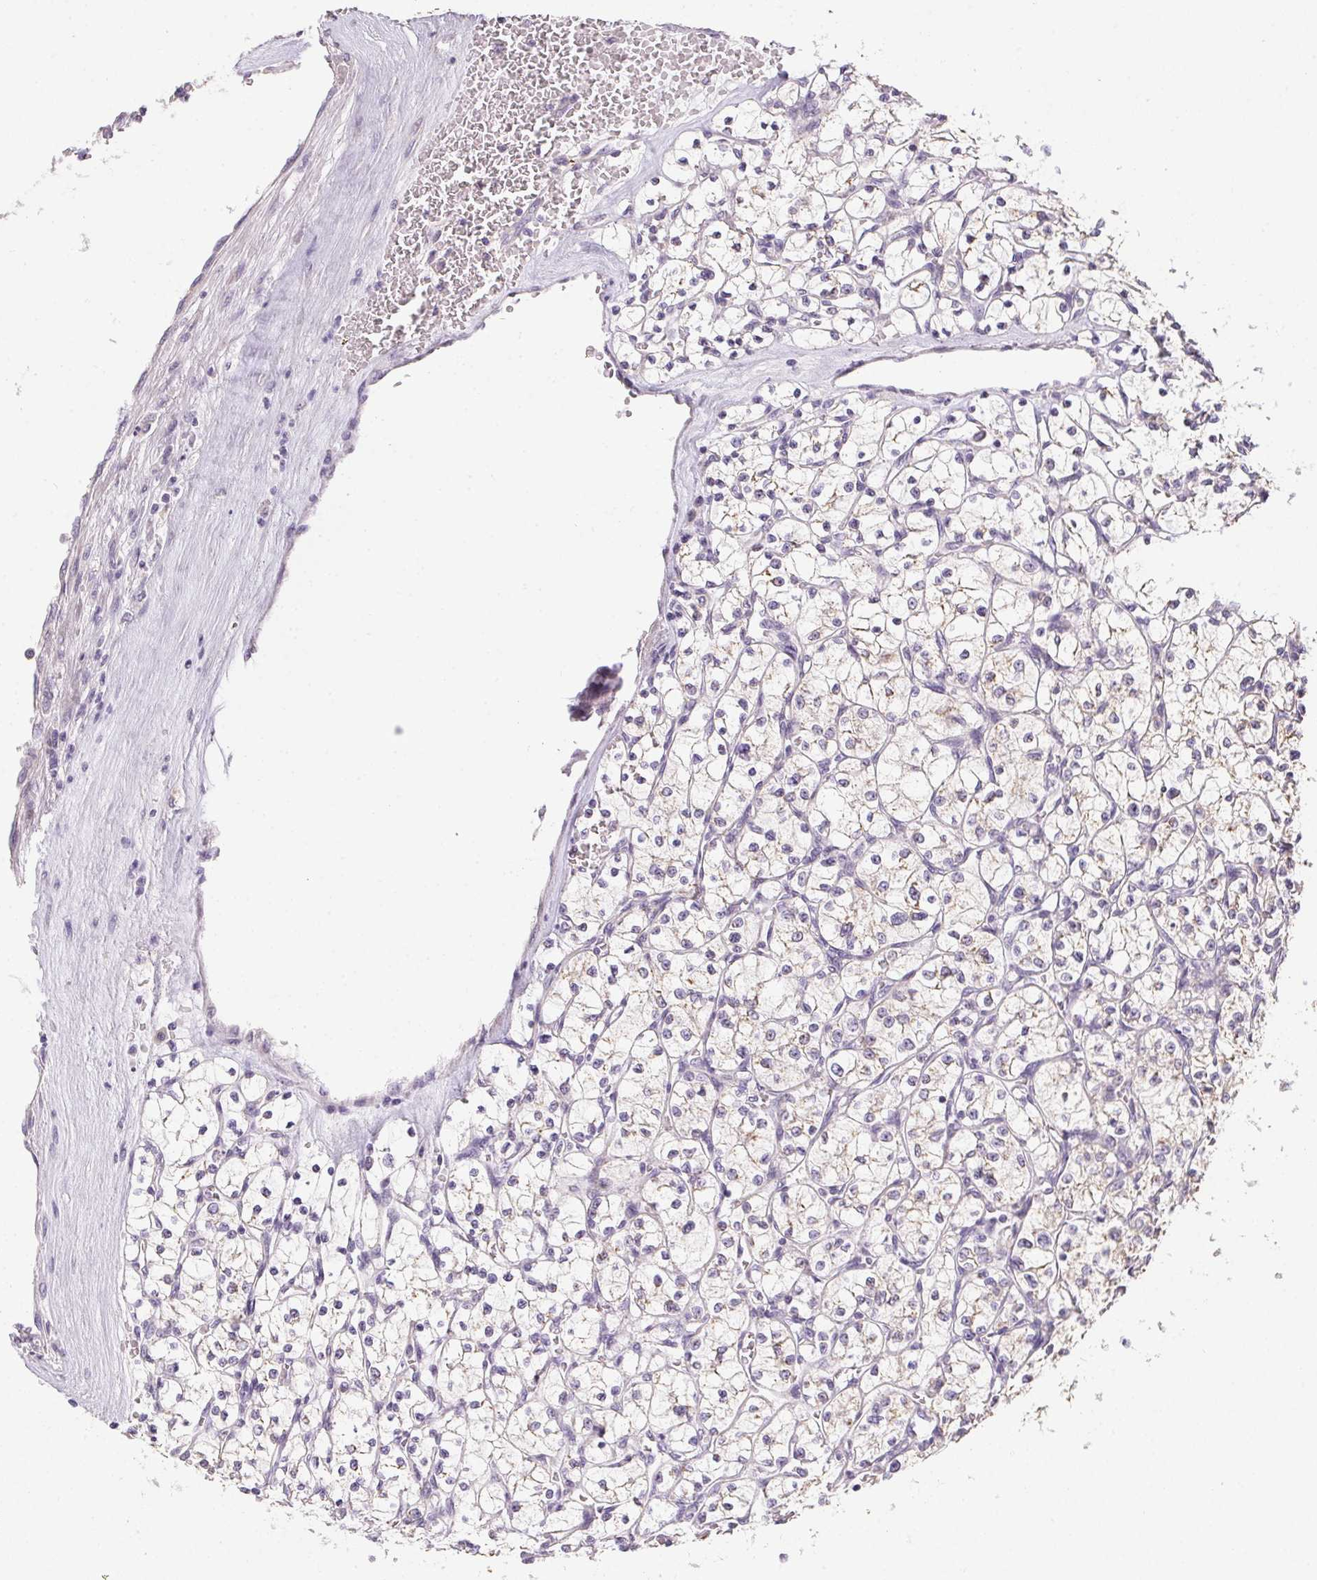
{"staining": {"intensity": "negative", "quantity": "none", "location": "none"}, "tissue": "renal cancer", "cell_type": "Tumor cells", "image_type": "cancer", "snomed": [{"axis": "morphology", "description": "Adenocarcinoma, NOS"}, {"axis": "topography", "description": "Kidney"}], "caption": "DAB (3,3'-diaminobenzidine) immunohistochemical staining of human renal cancer (adenocarcinoma) exhibits no significant expression in tumor cells.", "gene": "SPACA9", "patient": {"sex": "female", "age": 64}}